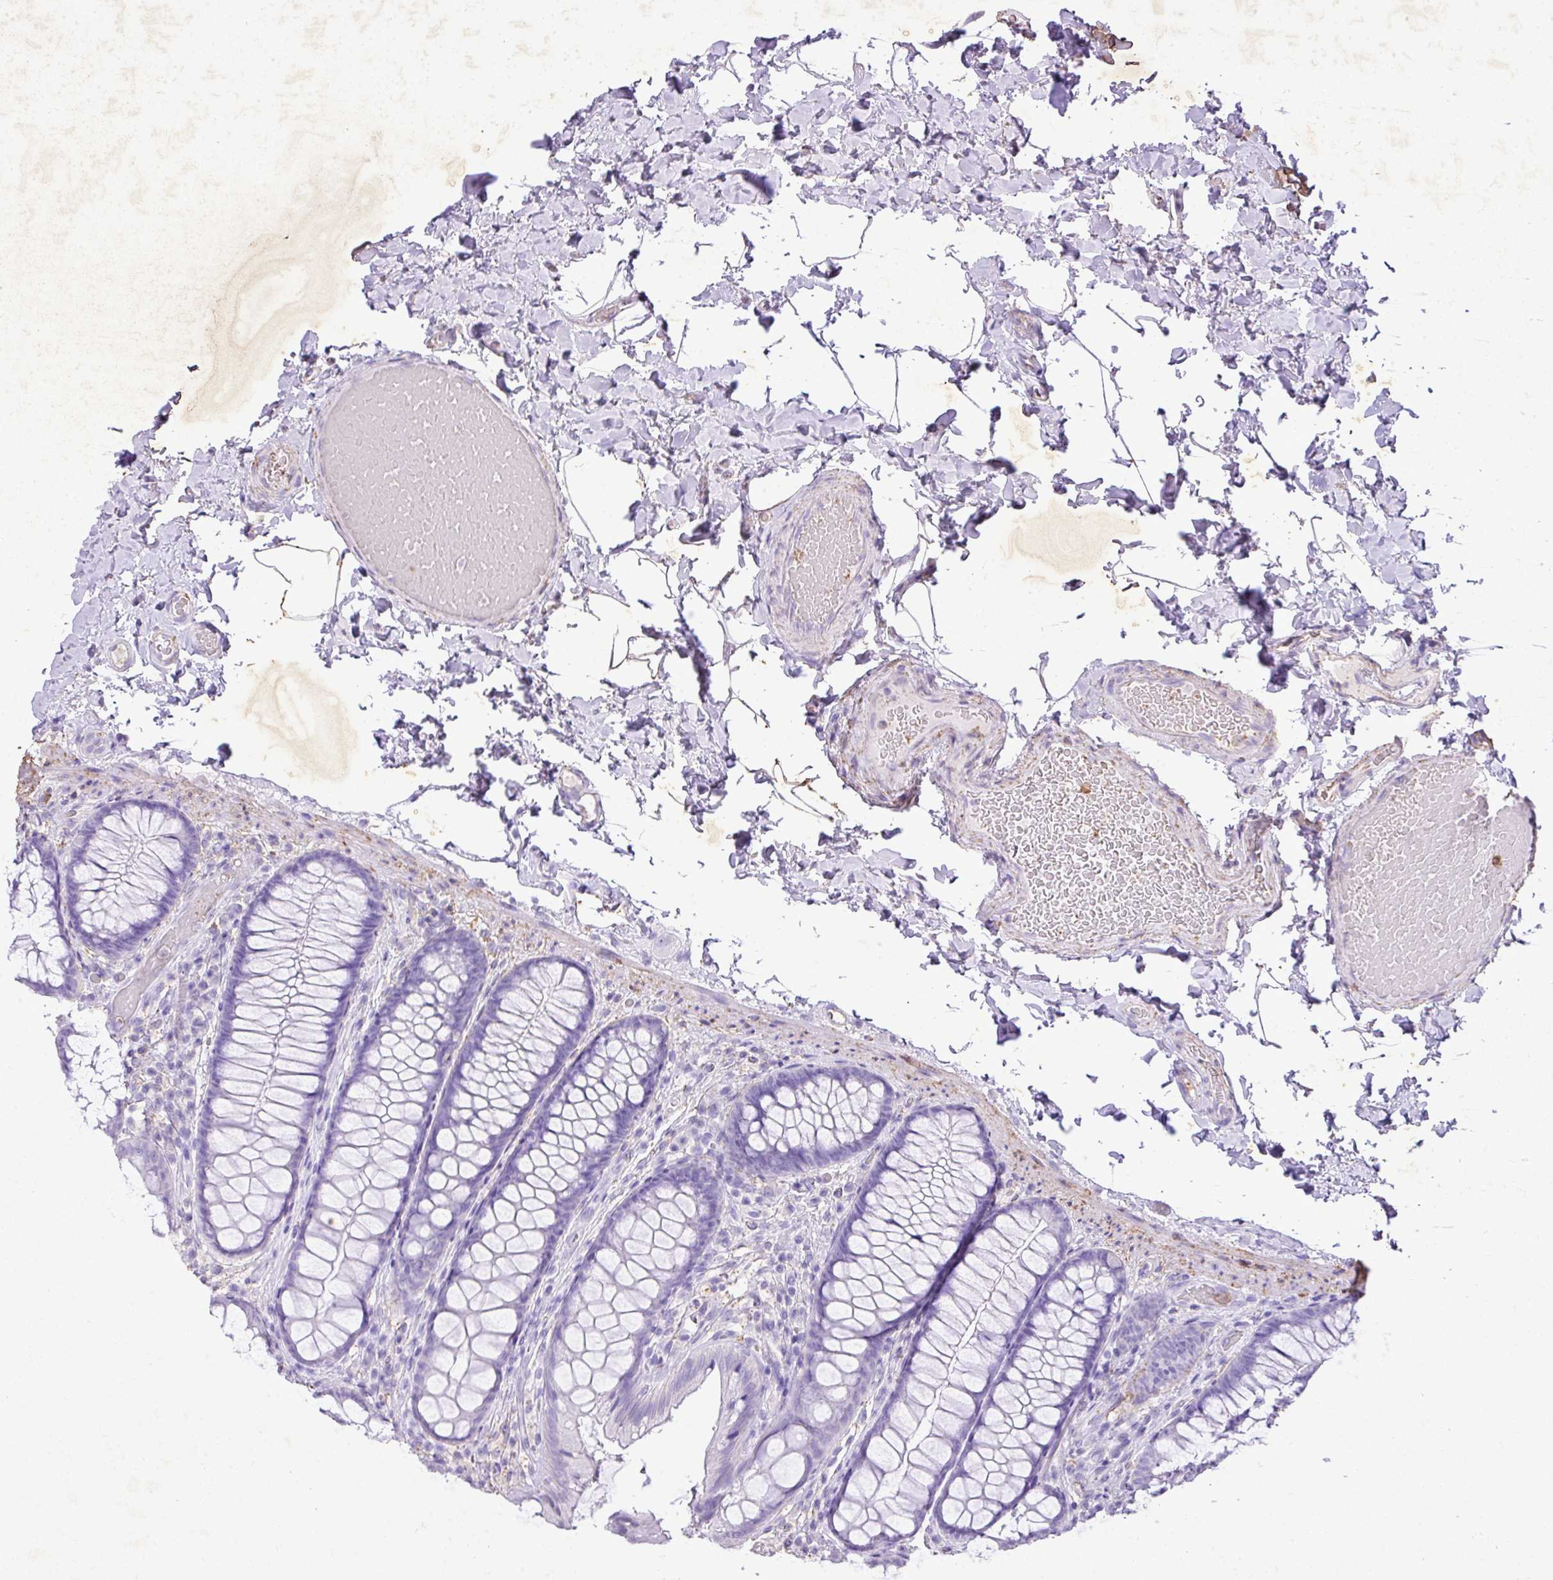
{"staining": {"intensity": "negative", "quantity": "none", "location": "none"}, "tissue": "colon", "cell_type": "Endothelial cells", "image_type": "normal", "snomed": [{"axis": "morphology", "description": "Normal tissue, NOS"}, {"axis": "topography", "description": "Colon"}], "caption": "Protein analysis of unremarkable colon shows no significant staining in endothelial cells. The staining was performed using DAB to visualize the protein expression in brown, while the nuclei were stained in blue with hematoxylin (Magnification: 20x).", "gene": "KCNJ11", "patient": {"sex": "male", "age": 46}}